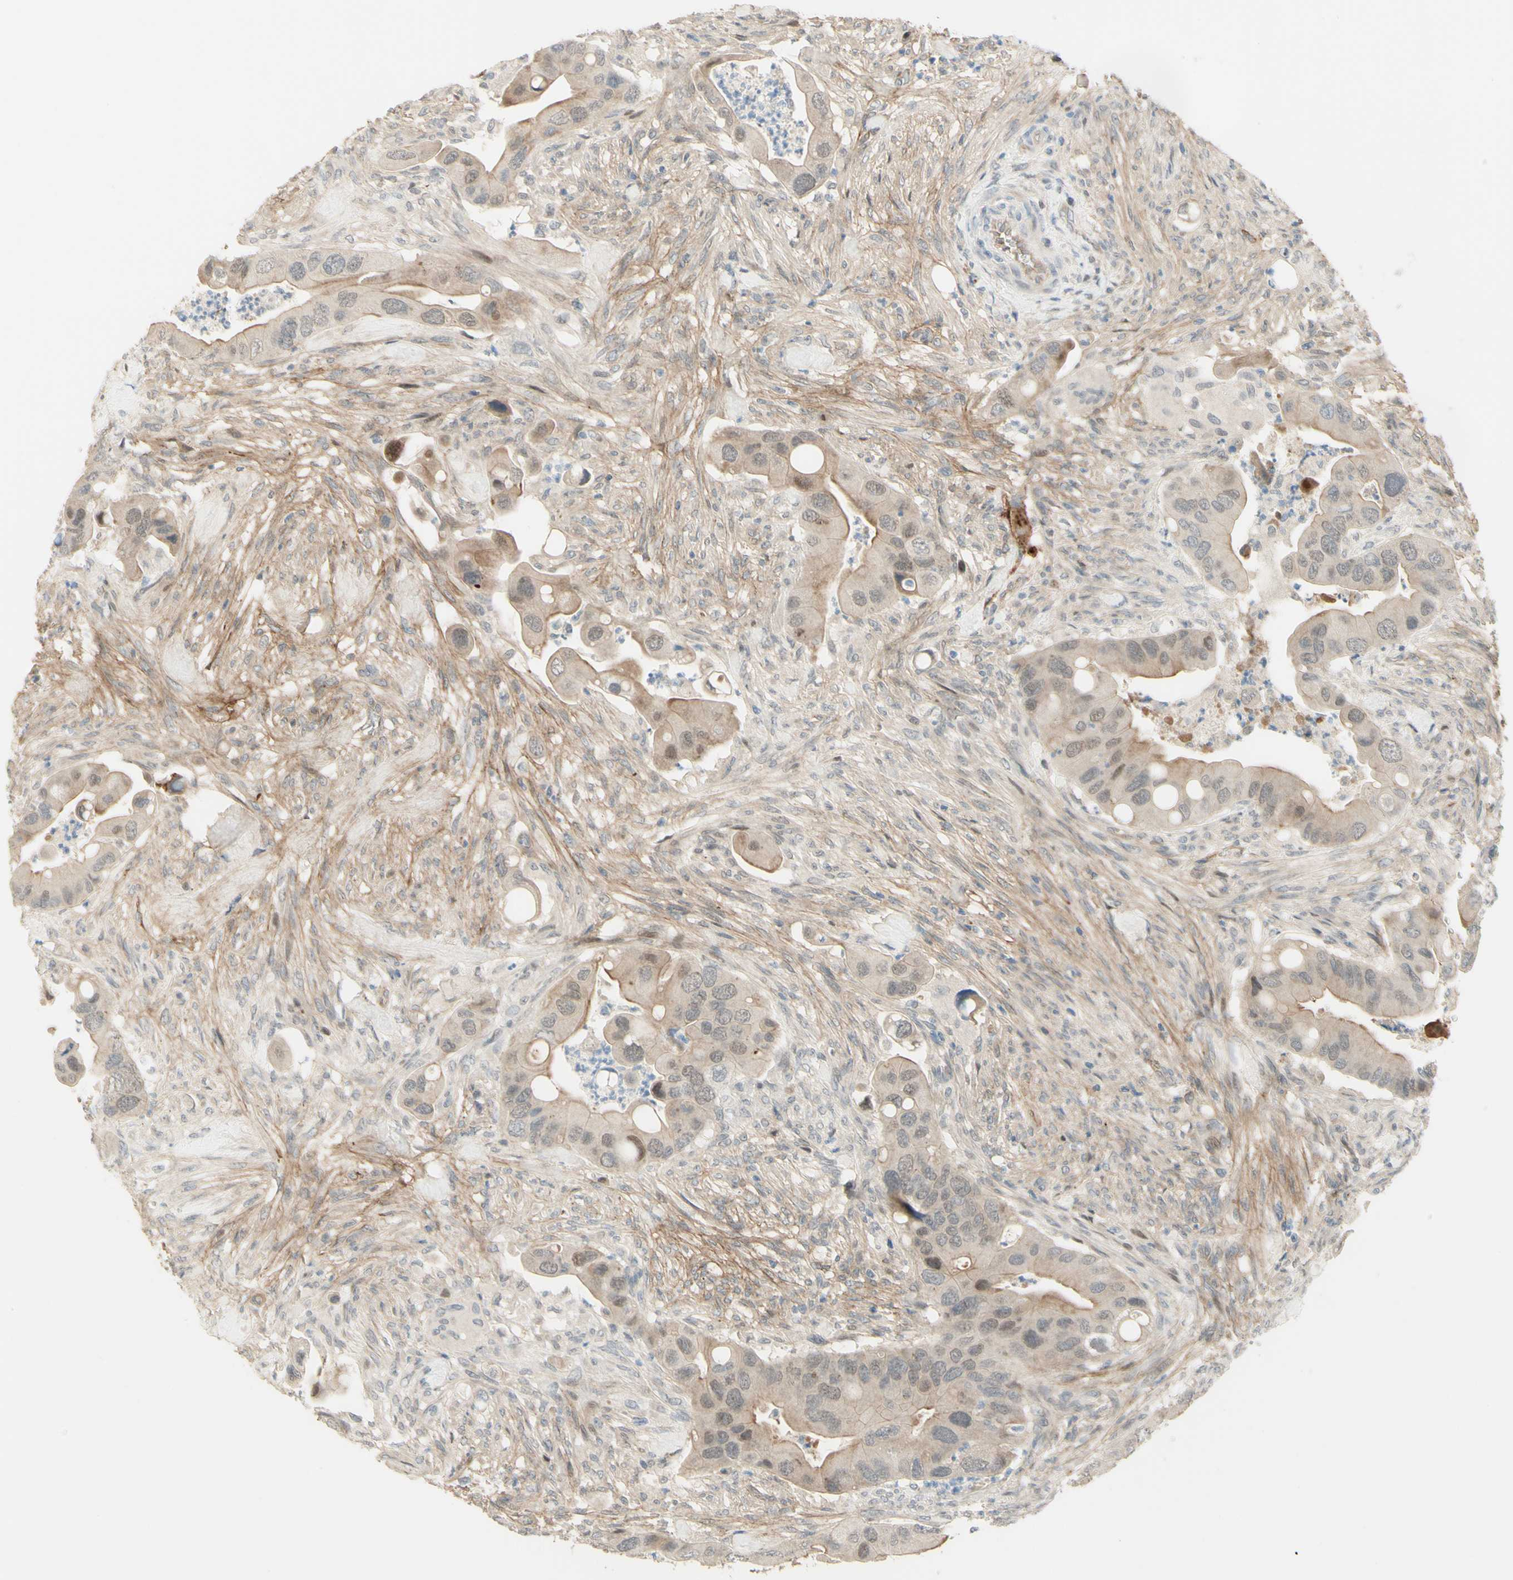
{"staining": {"intensity": "weak", "quantity": "25%-75%", "location": "cytoplasmic/membranous,nuclear"}, "tissue": "colorectal cancer", "cell_type": "Tumor cells", "image_type": "cancer", "snomed": [{"axis": "morphology", "description": "Adenocarcinoma, NOS"}, {"axis": "topography", "description": "Rectum"}], "caption": "IHC micrograph of colorectal cancer stained for a protein (brown), which displays low levels of weak cytoplasmic/membranous and nuclear expression in about 25%-75% of tumor cells.", "gene": "ANGPT2", "patient": {"sex": "female", "age": 57}}